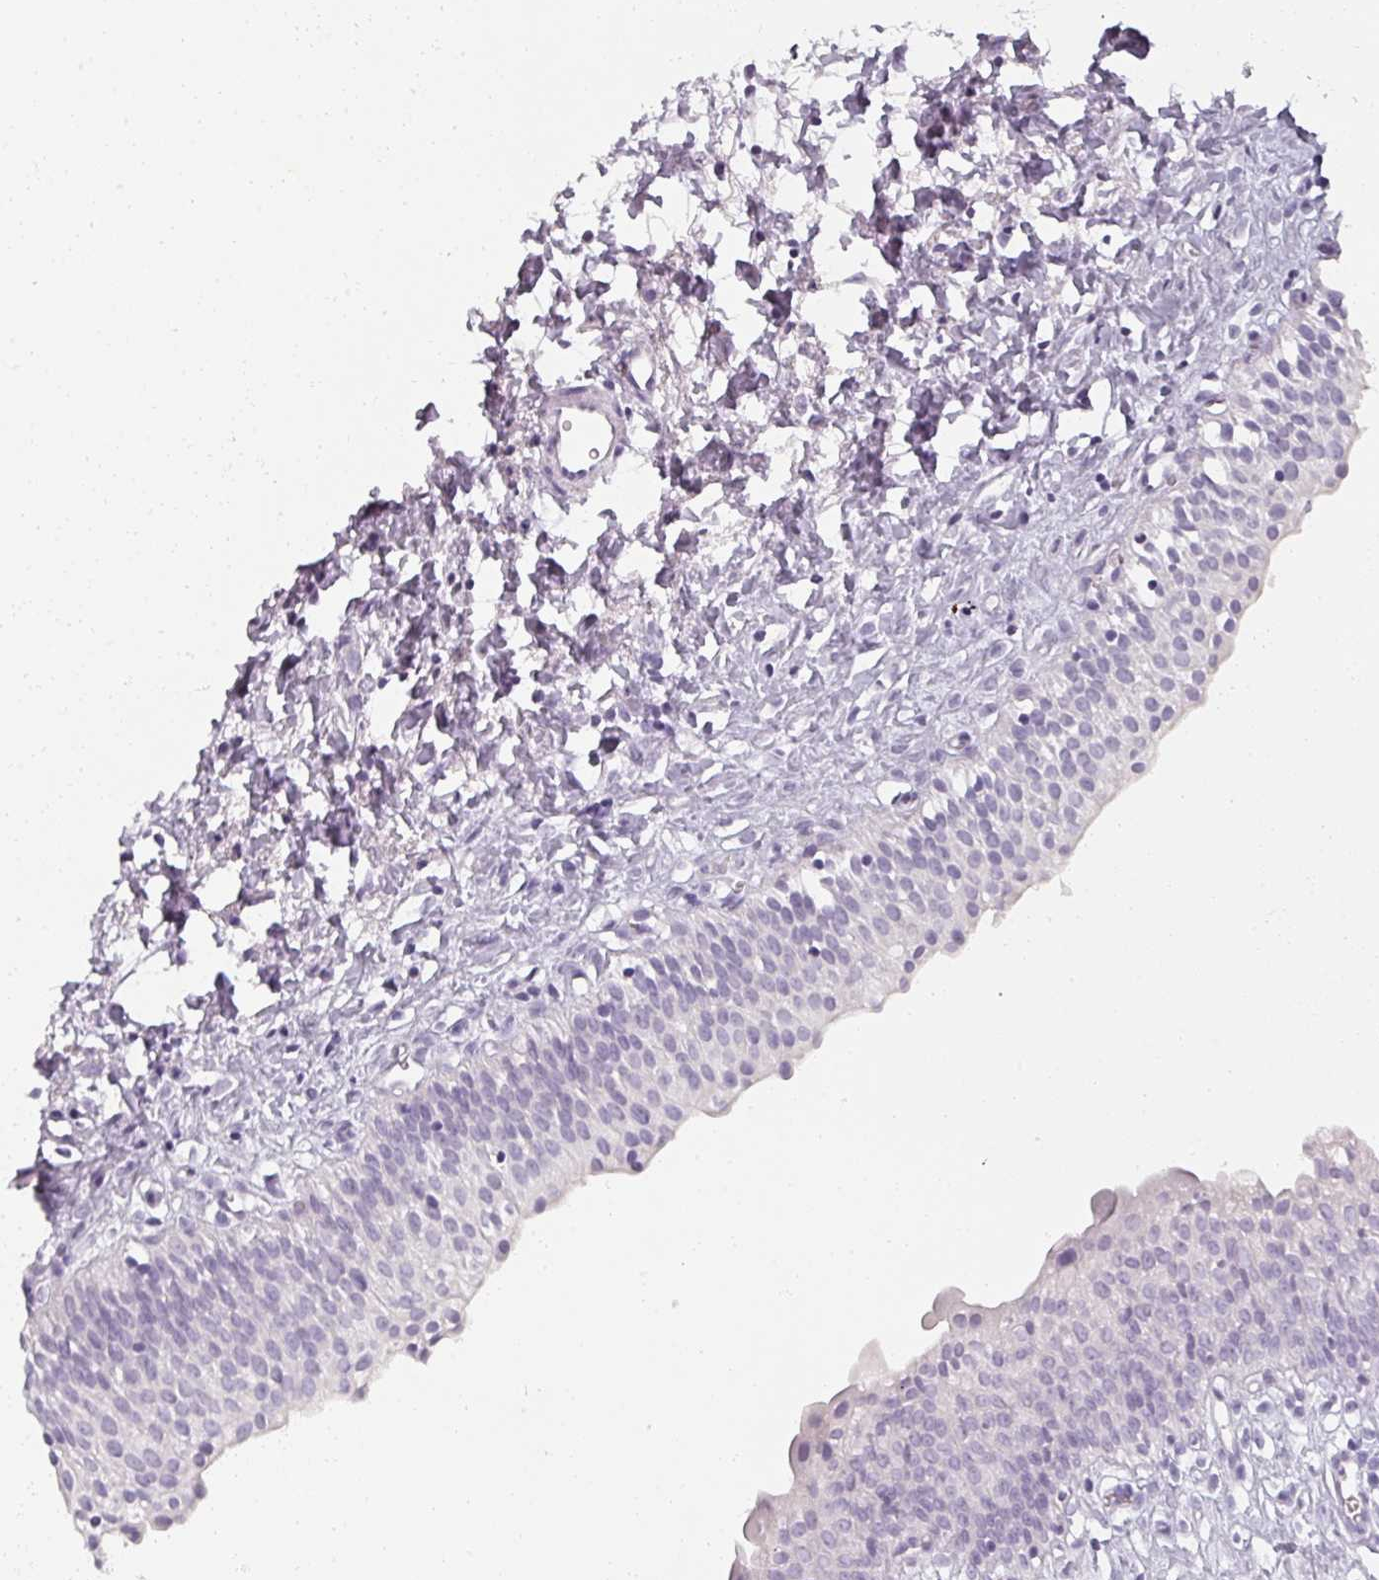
{"staining": {"intensity": "negative", "quantity": "none", "location": "none"}, "tissue": "urinary bladder", "cell_type": "Urothelial cells", "image_type": "normal", "snomed": [{"axis": "morphology", "description": "Normal tissue, NOS"}, {"axis": "topography", "description": "Urinary bladder"}], "caption": "High power microscopy photomicrograph of an immunohistochemistry histopathology image of unremarkable urinary bladder, revealing no significant positivity in urothelial cells. (Brightfield microscopy of DAB (3,3'-diaminobenzidine) IHC at high magnification).", "gene": "REG3A", "patient": {"sex": "male", "age": 51}}